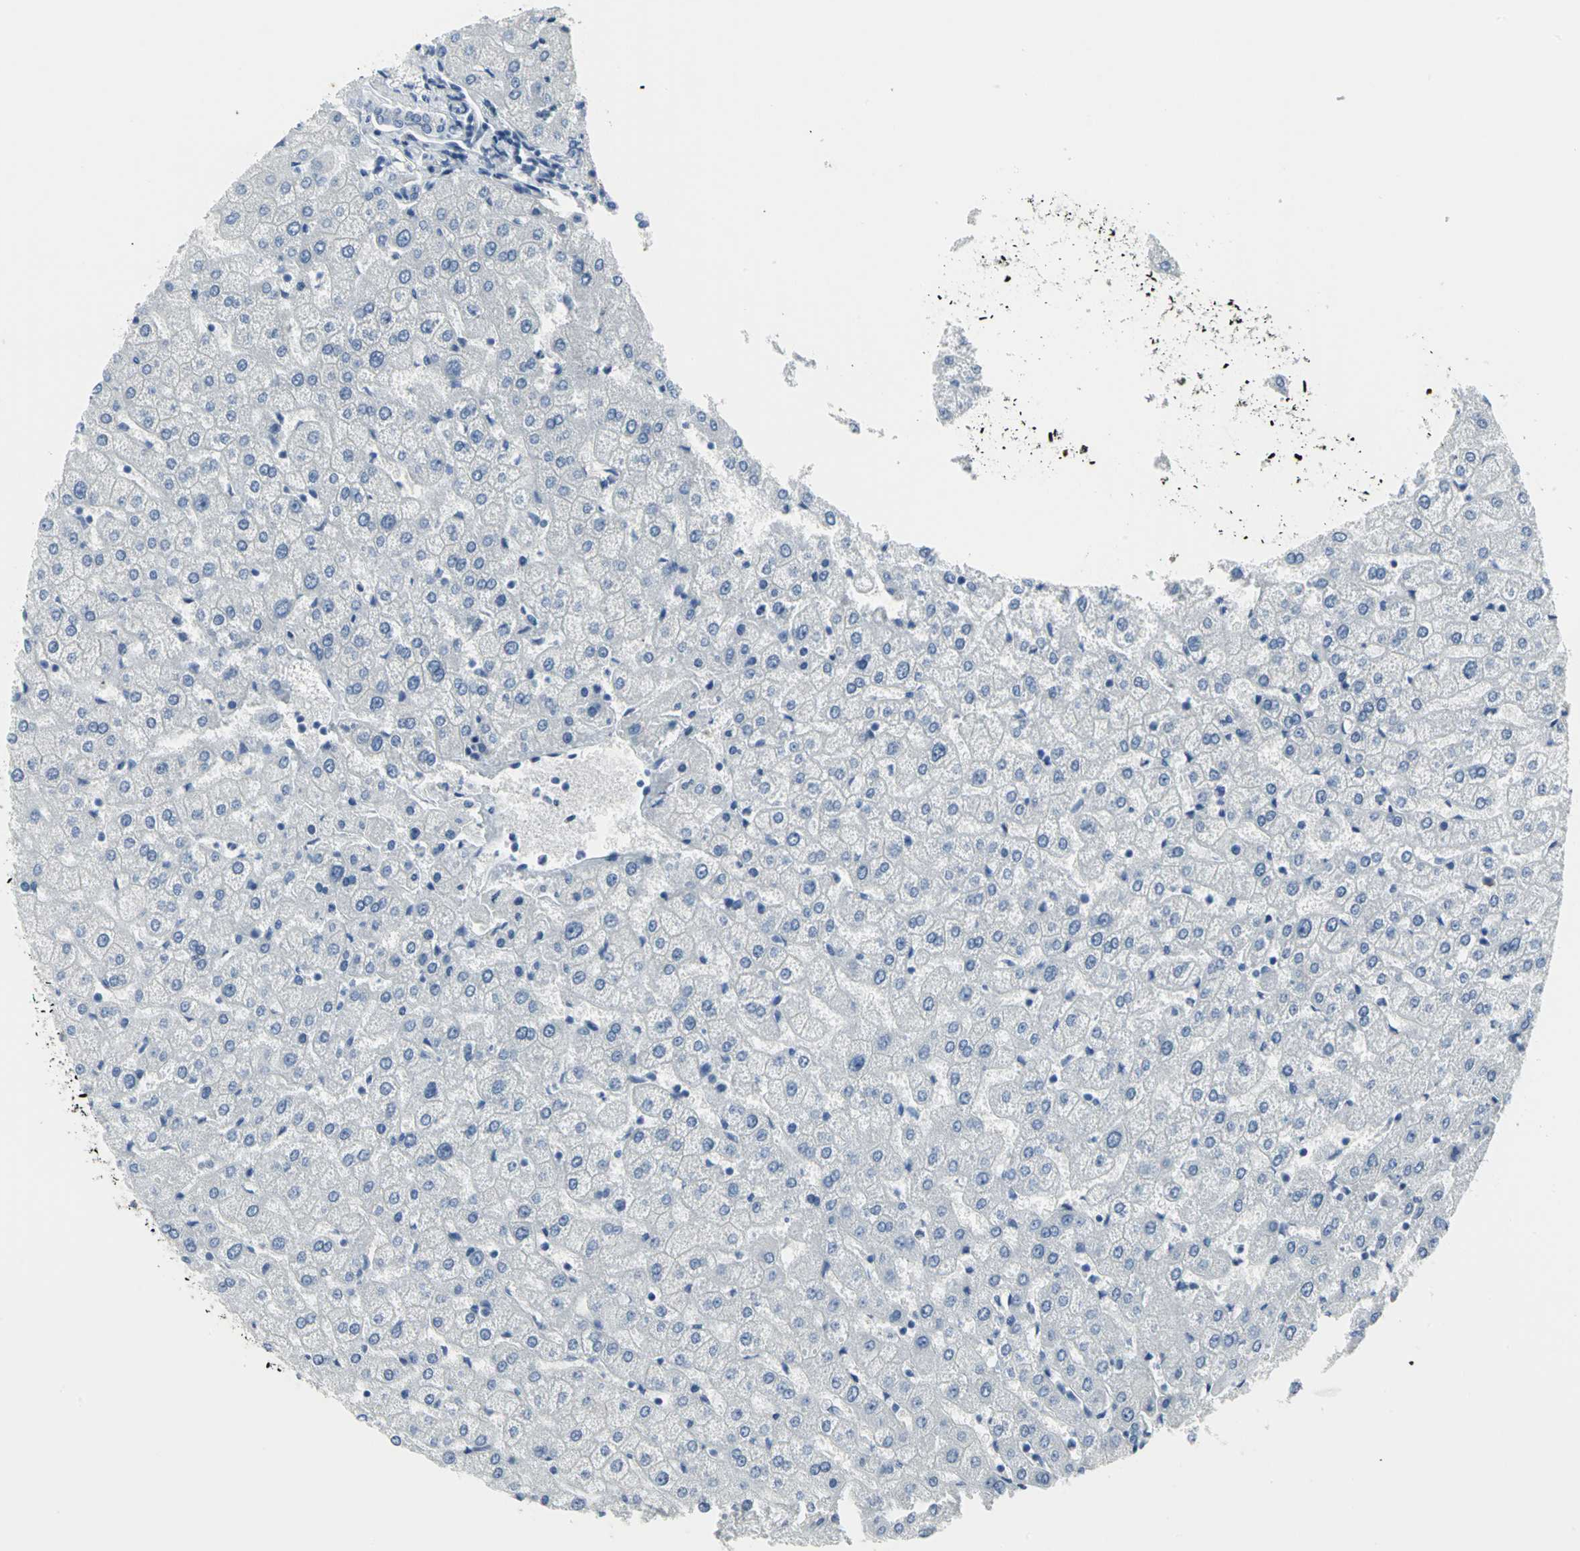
{"staining": {"intensity": "negative", "quantity": "none", "location": "none"}, "tissue": "liver", "cell_type": "Cholangiocytes", "image_type": "normal", "snomed": [{"axis": "morphology", "description": "Normal tissue, NOS"}, {"axis": "morphology", "description": "Fibrosis, NOS"}, {"axis": "topography", "description": "Liver"}], "caption": "DAB (3,3'-diaminobenzidine) immunohistochemical staining of normal liver displays no significant positivity in cholangiocytes. (Stains: DAB immunohistochemistry (IHC) with hematoxylin counter stain, Microscopy: brightfield microscopy at high magnification).", "gene": "MCM3", "patient": {"sex": "female", "age": 29}}